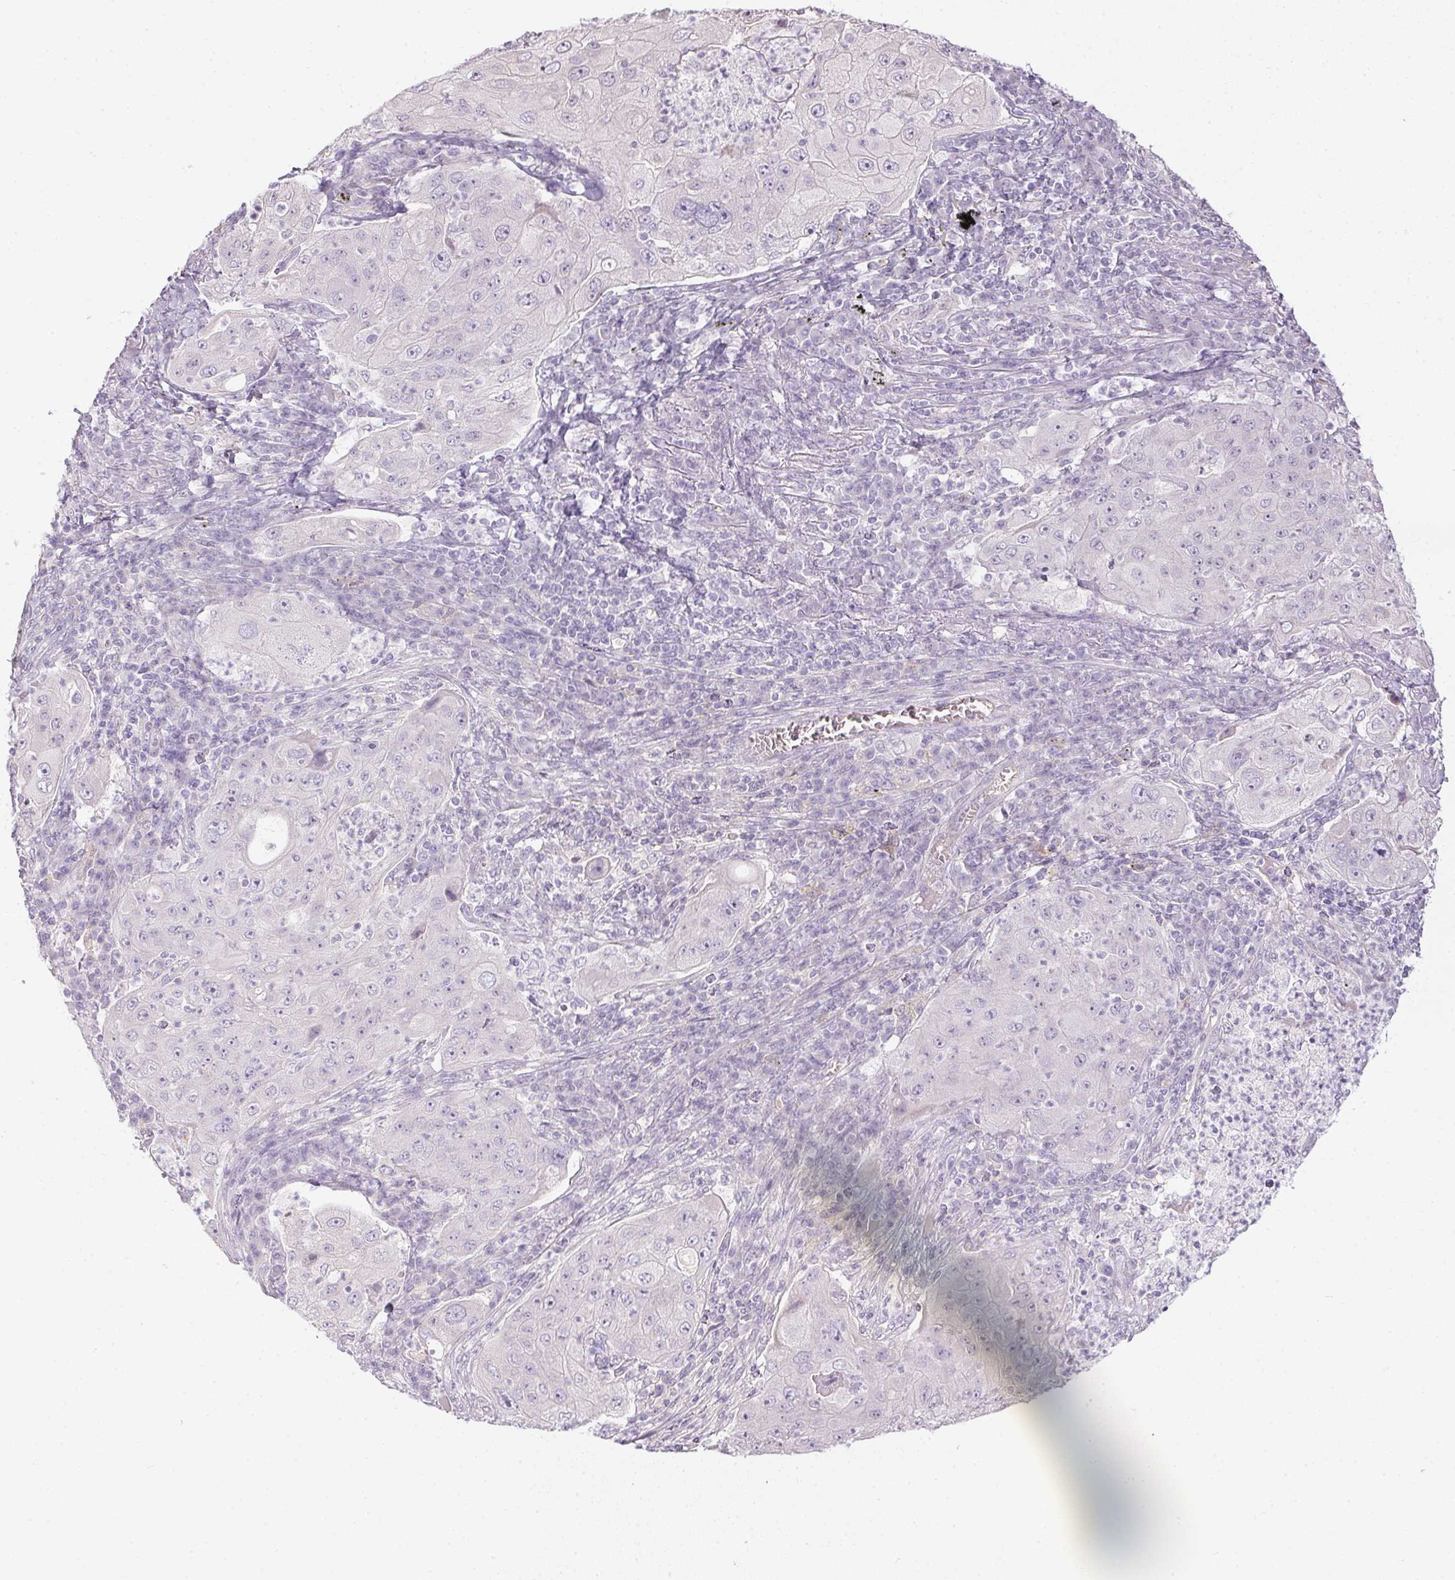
{"staining": {"intensity": "negative", "quantity": "none", "location": "none"}, "tissue": "lung cancer", "cell_type": "Tumor cells", "image_type": "cancer", "snomed": [{"axis": "morphology", "description": "Squamous cell carcinoma, NOS"}, {"axis": "topography", "description": "Lung"}], "caption": "Photomicrograph shows no significant protein expression in tumor cells of lung squamous cell carcinoma.", "gene": "CTCFL", "patient": {"sex": "female", "age": 59}}